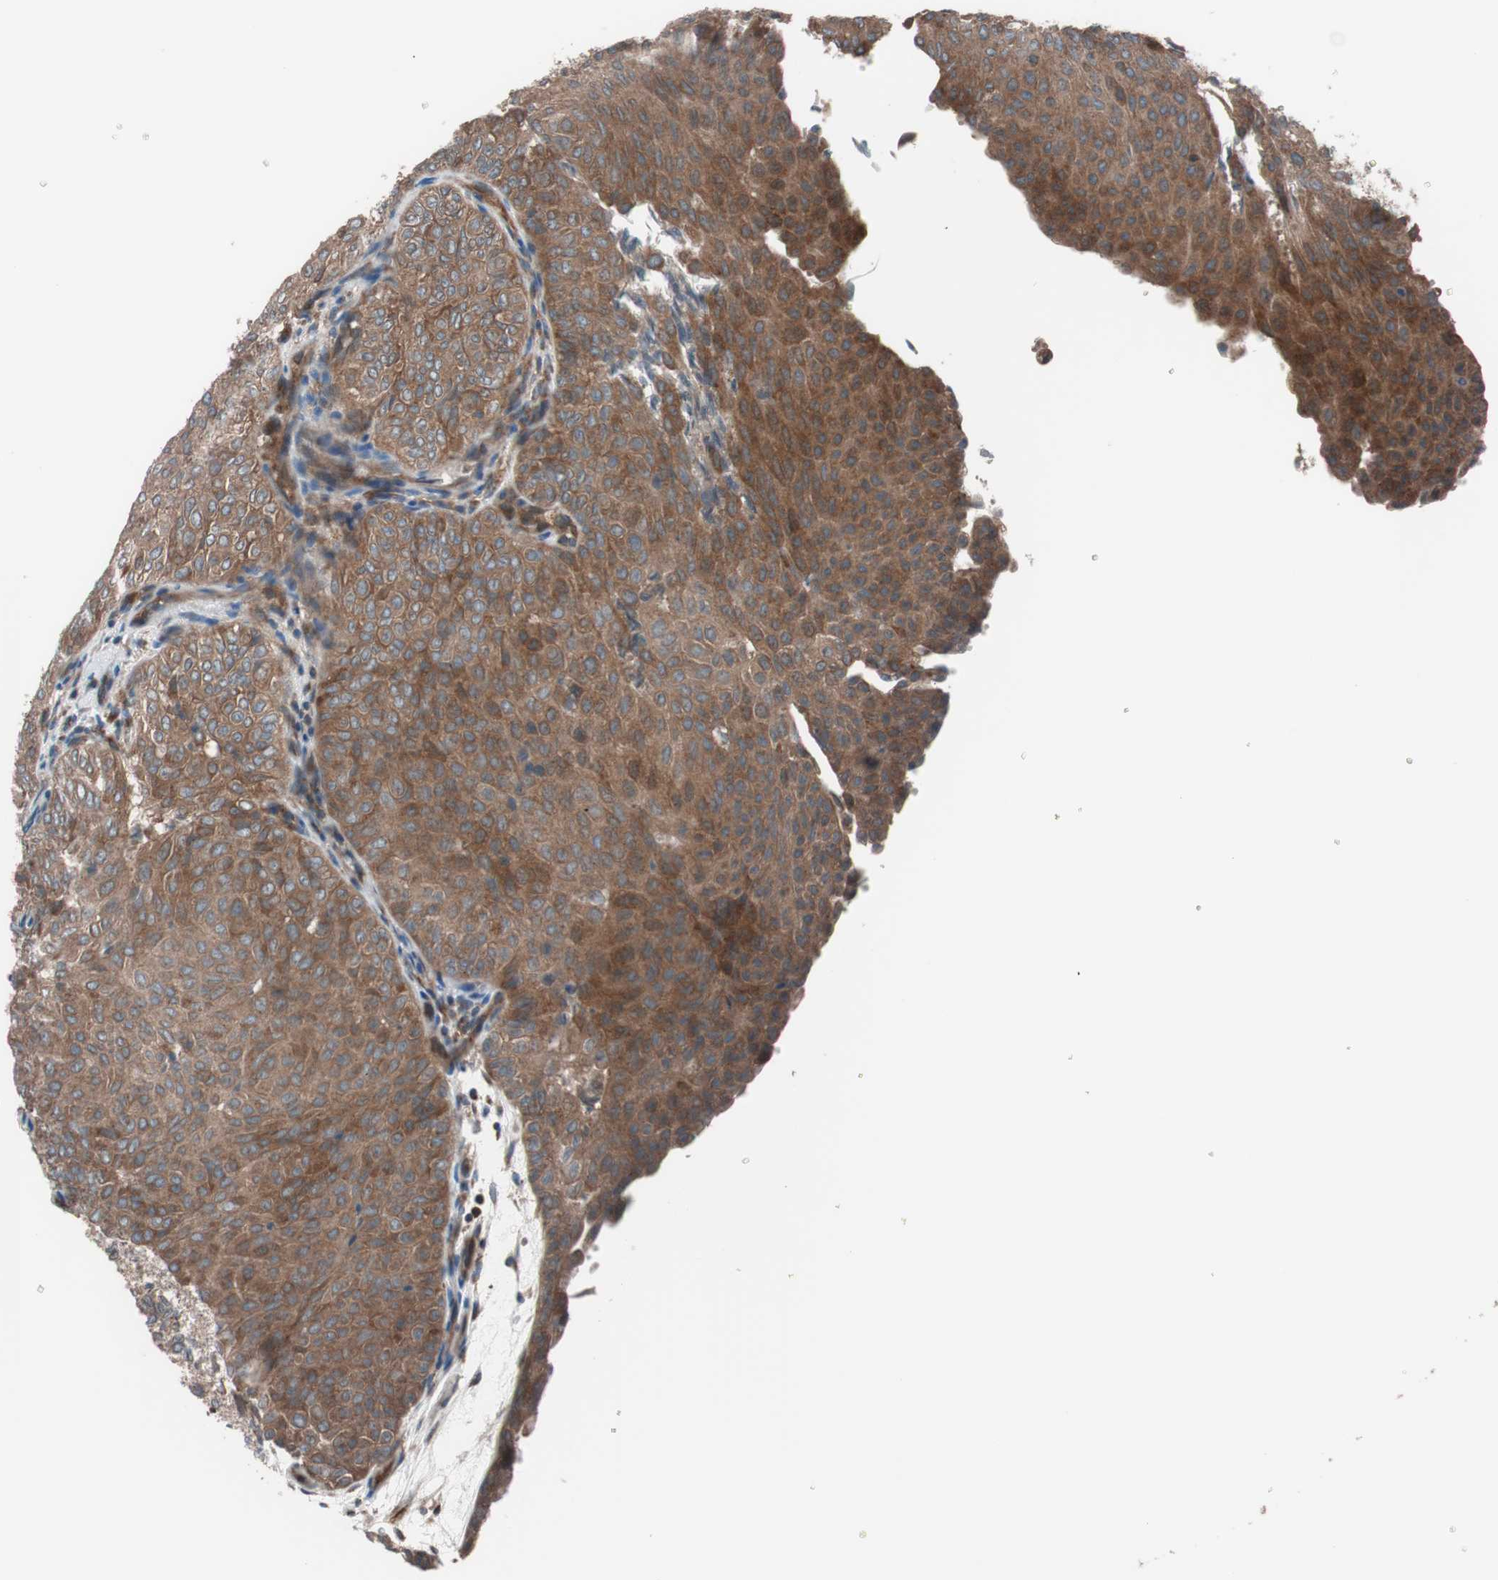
{"staining": {"intensity": "moderate", "quantity": ">75%", "location": "cytoplasmic/membranous"}, "tissue": "urothelial cancer", "cell_type": "Tumor cells", "image_type": "cancer", "snomed": [{"axis": "morphology", "description": "Urothelial carcinoma, Low grade"}, {"axis": "topography", "description": "Urinary bladder"}], "caption": "DAB immunohistochemical staining of low-grade urothelial carcinoma shows moderate cytoplasmic/membranous protein expression in approximately >75% of tumor cells.", "gene": "SEC31A", "patient": {"sex": "male", "age": 78}}